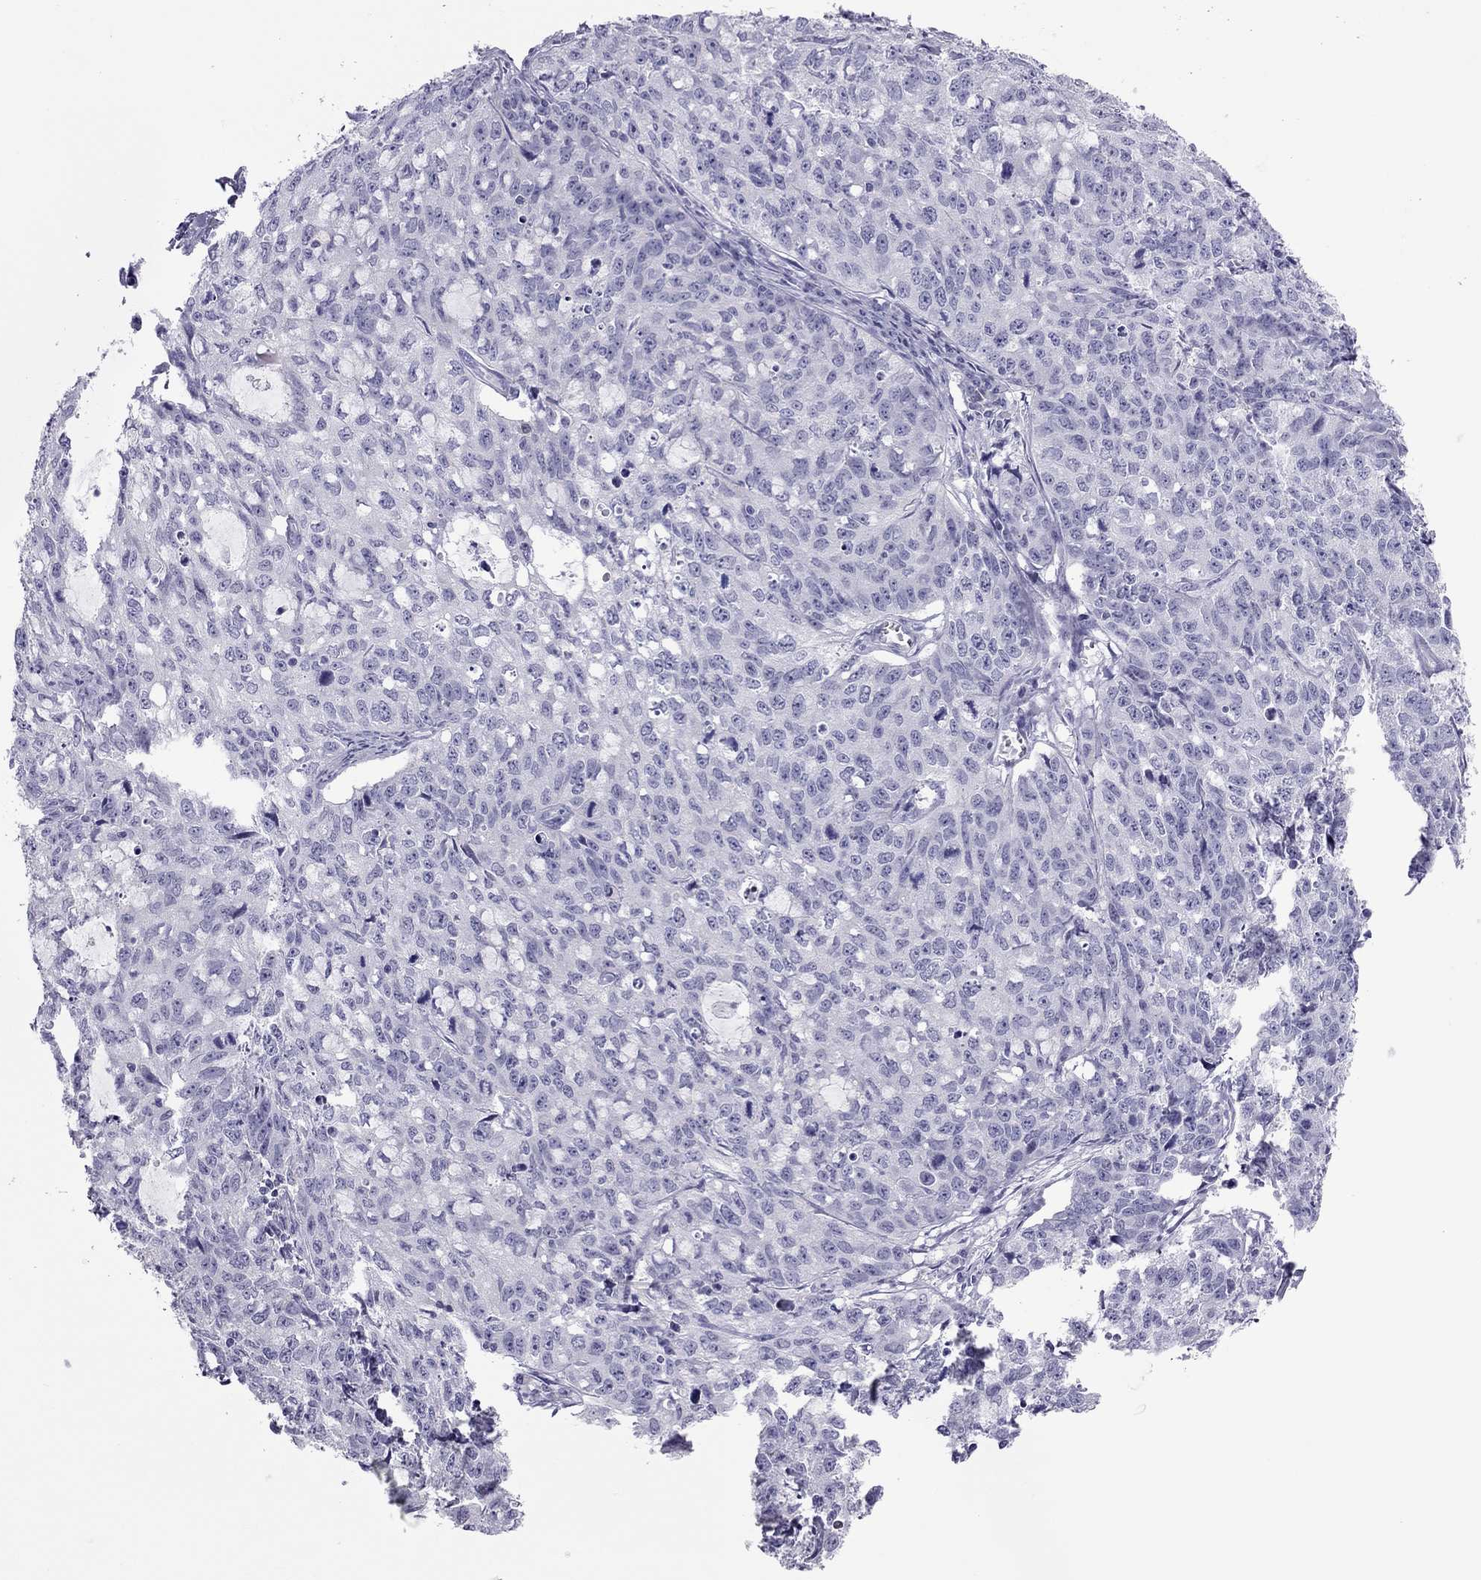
{"staining": {"intensity": "negative", "quantity": "none", "location": "none"}, "tissue": "cervical cancer", "cell_type": "Tumor cells", "image_type": "cancer", "snomed": [{"axis": "morphology", "description": "Squamous cell carcinoma, NOS"}, {"axis": "topography", "description": "Cervix"}], "caption": "Immunohistochemistry (IHC) photomicrograph of neoplastic tissue: cervical cancer (squamous cell carcinoma) stained with DAB shows no significant protein expression in tumor cells. (Brightfield microscopy of DAB (3,3'-diaminobenzidine) IHC at high magnification).", "gene": "TEX14", "patient": {"sex": "female", "age": 28}}